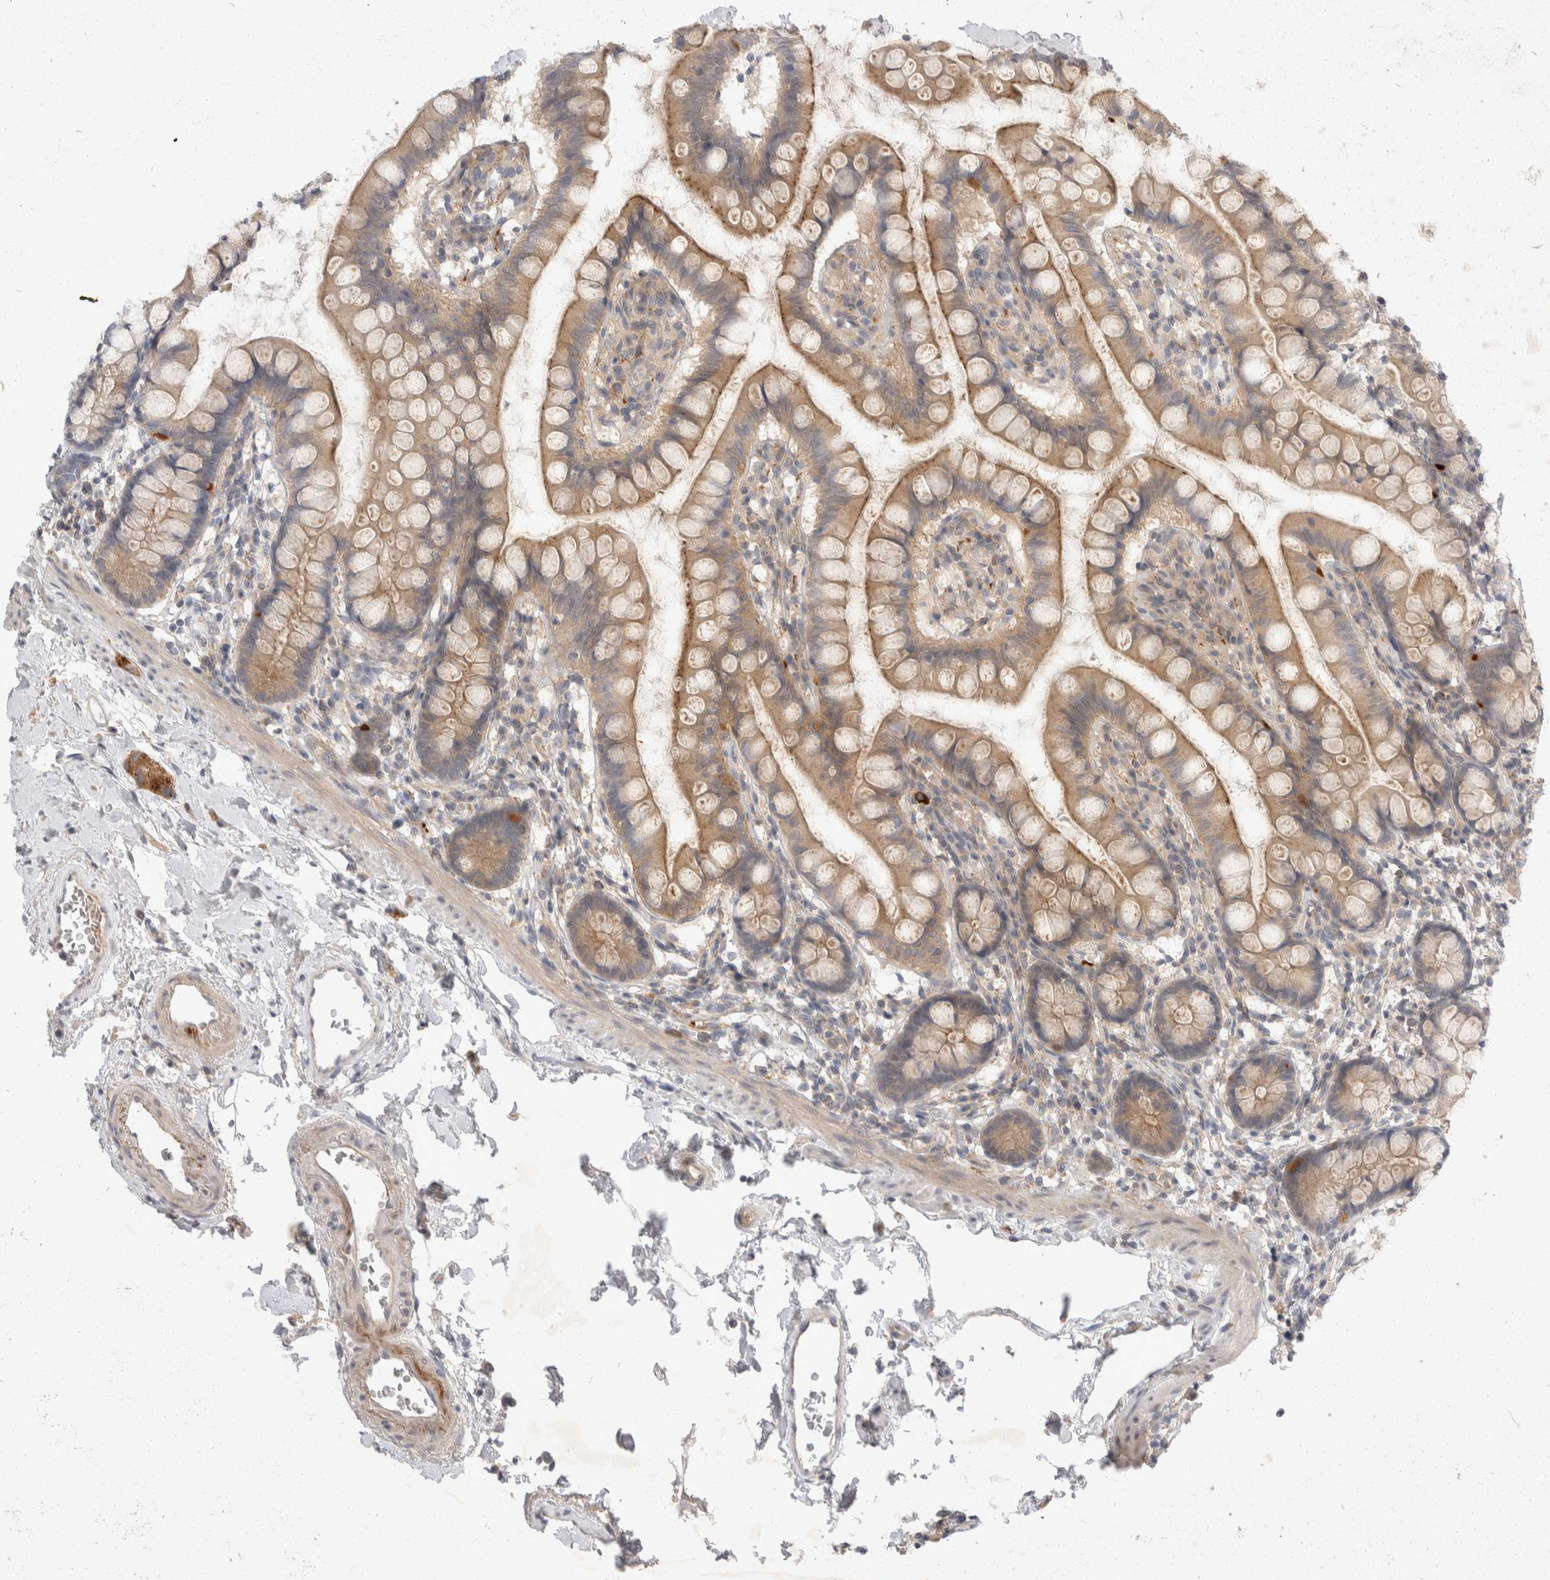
{"staining": {"intensity": "strong", "quantity": "25%-75%", "location": "cytoplasmic/membranous"}, "tissue": "small intestine", "cell_type": "Glandular cells", "image_type": "normal", "snomed": [{"axis": "morphology", "description": "Normal tissue, NOS"}, {"axis": "topography", "description": "Small intestine"}], "caption": "Immunohistochemical staining of benign human small intestine displays high levels of strong cytoplasmic/membranous expression in about 25%-75% of glandular cells.", "gene": "TOM1L2", "patient": {"sex": "female", "age": 84}}